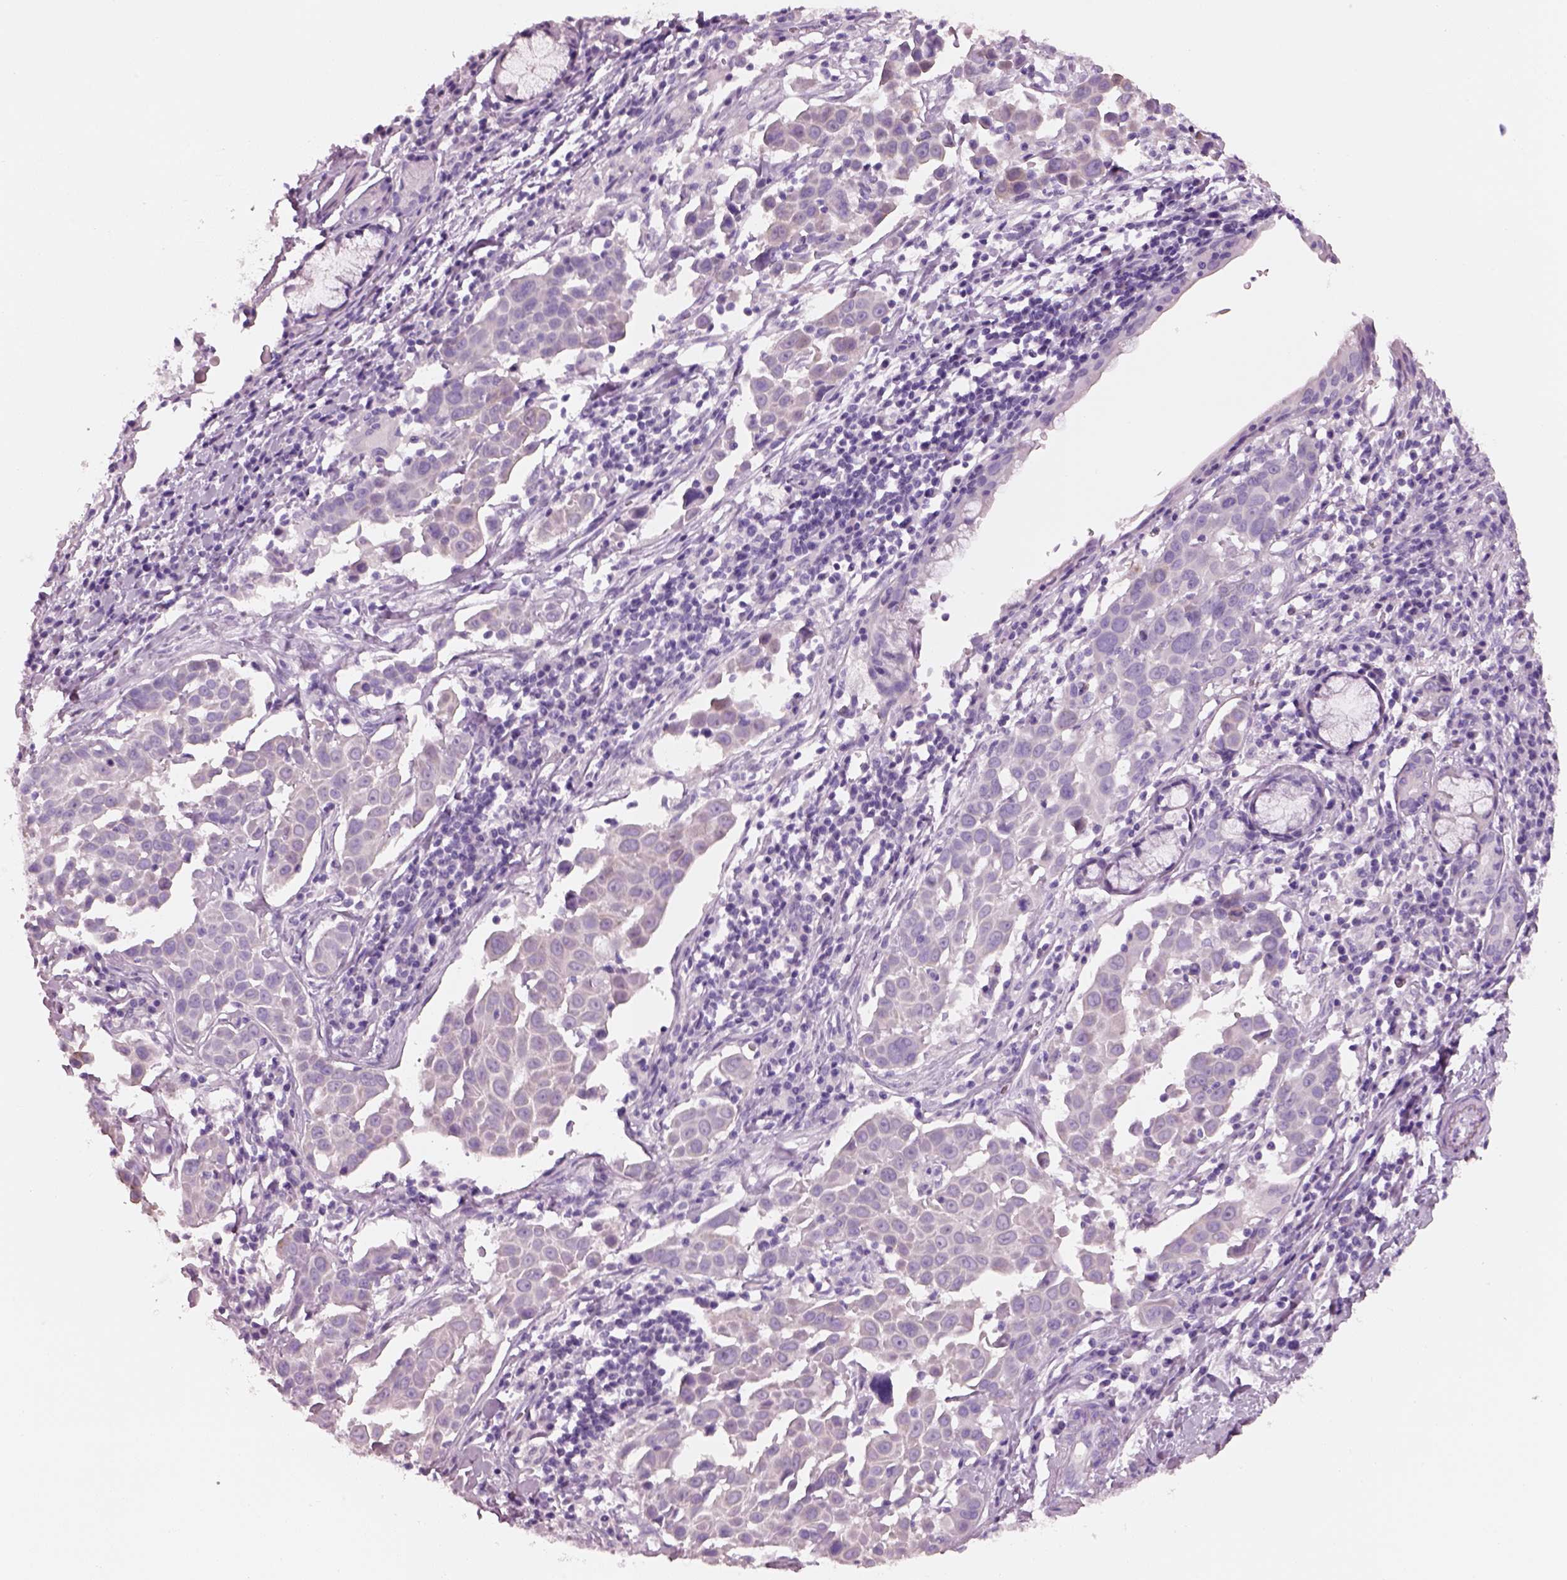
{"staining": {"intensity": "negative", "quantity": "none", "location": "none"}, "tissue": "lung cancer", "cell_type": "Tumor cells", "image_type": "cancer", "snomed": [{"axis": "morphology", "description": "Squamous cell carcinoma, NOS"}, {"axis": "topography", "description": "Lung"}], "caption": "Immunohistochemistry (IHC) photomicrograph of human lung squamous cell carcinoma stained for a protein (brown), which displays no expression in tumor cells. (DAB immunohistochemistry visualized using brightfield microscopy, high magnification).", "gene": "PNOC", "patient": {"sex": "male", "age": 57}}